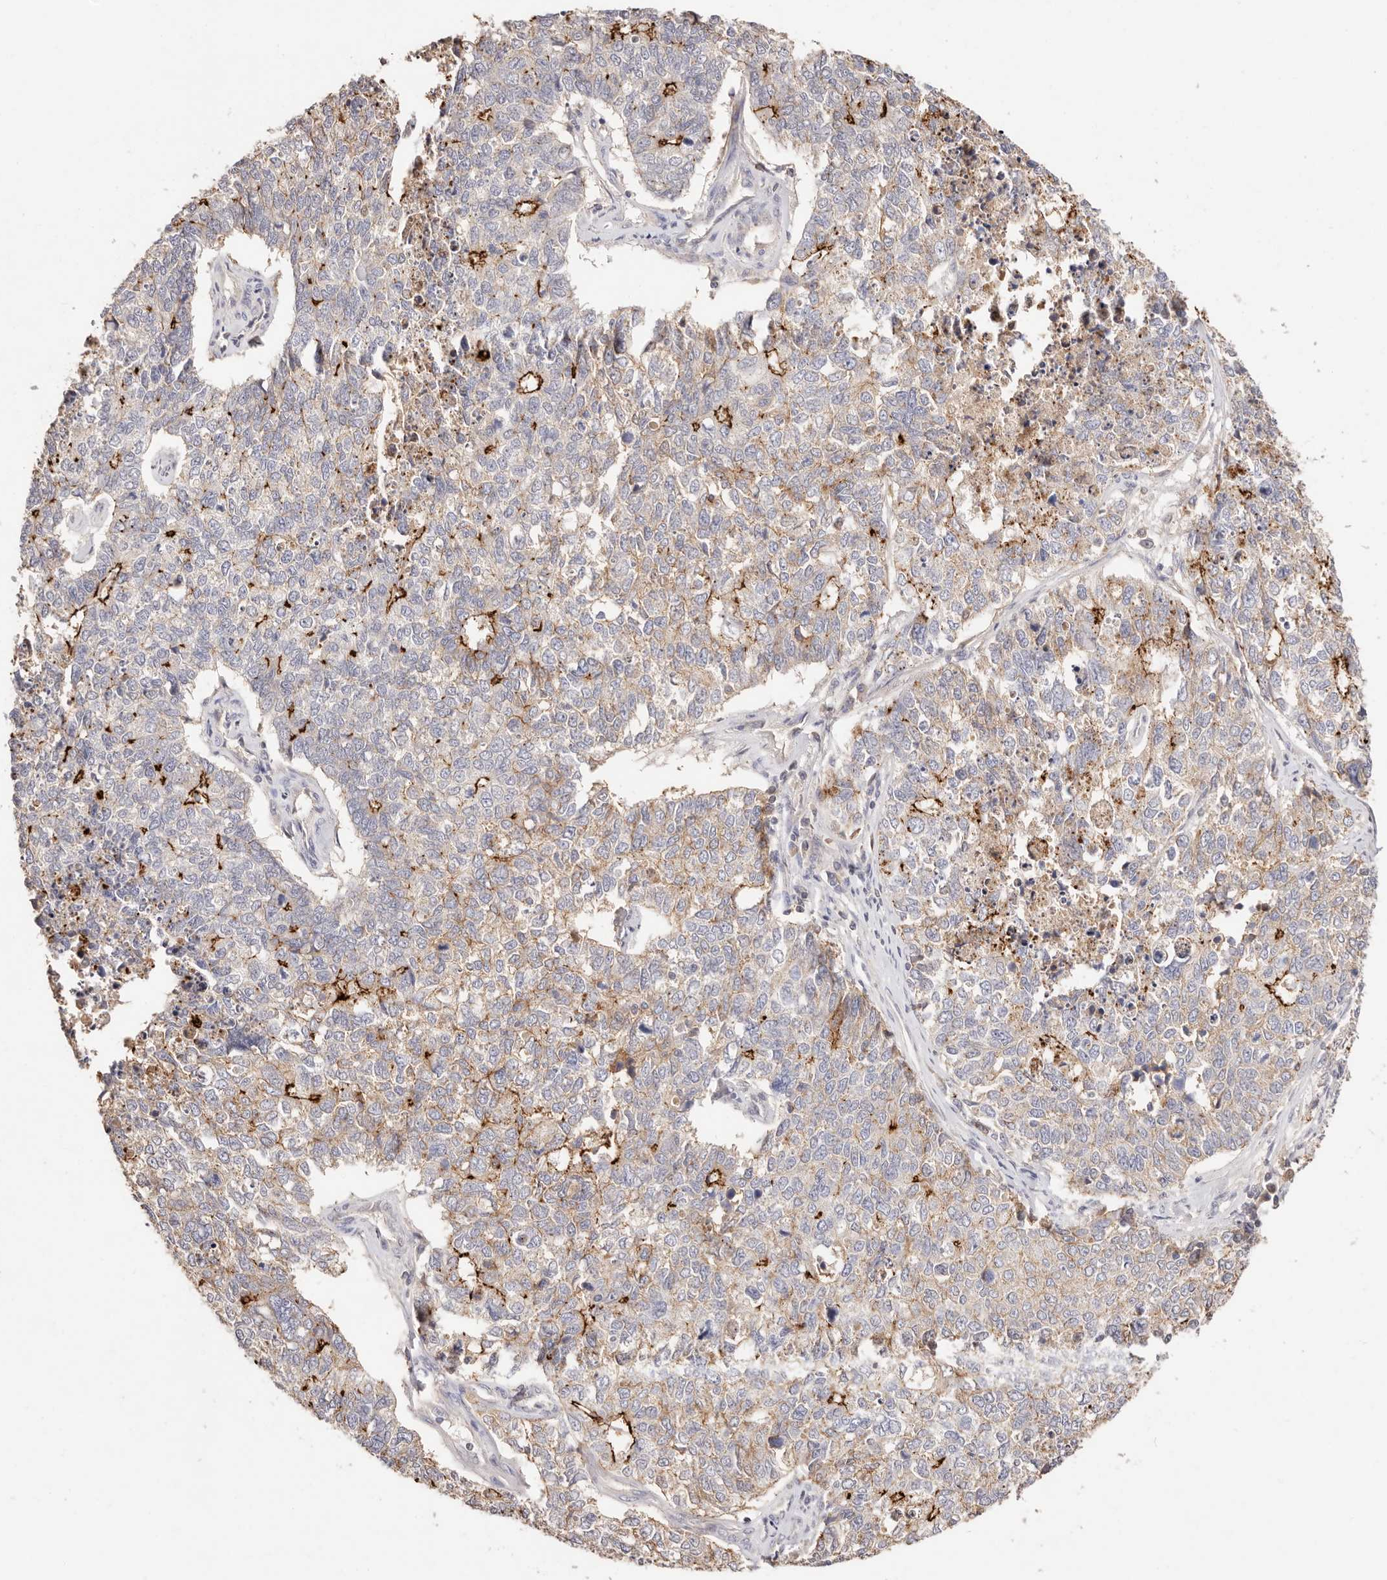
{"staining": {"intensity": "moderate", "quantity": "<25%", "location": "cytoplasmic/membranous"}, "tissue": "cervical cancer", "cell_type": "Tumor cells", "image_type": "cancer", "snomed": [{"axis": "morphology", "description": "Squamous cell carcinoma, NOS"}, {"axis": "topography", "description": "Cervix"}], "caption": "DAB (3,3'-diaminobenzidine) immunohistochemical staining of human cervical cancer exhibits moderate cytoplasmic/membranous protein positivity in approximately <25% of tumor cells. (Brightfield microscopy of DAB IHC at high magnification).", "gene": "CXADR", "patient": {"sex": "female", "age": 63}}